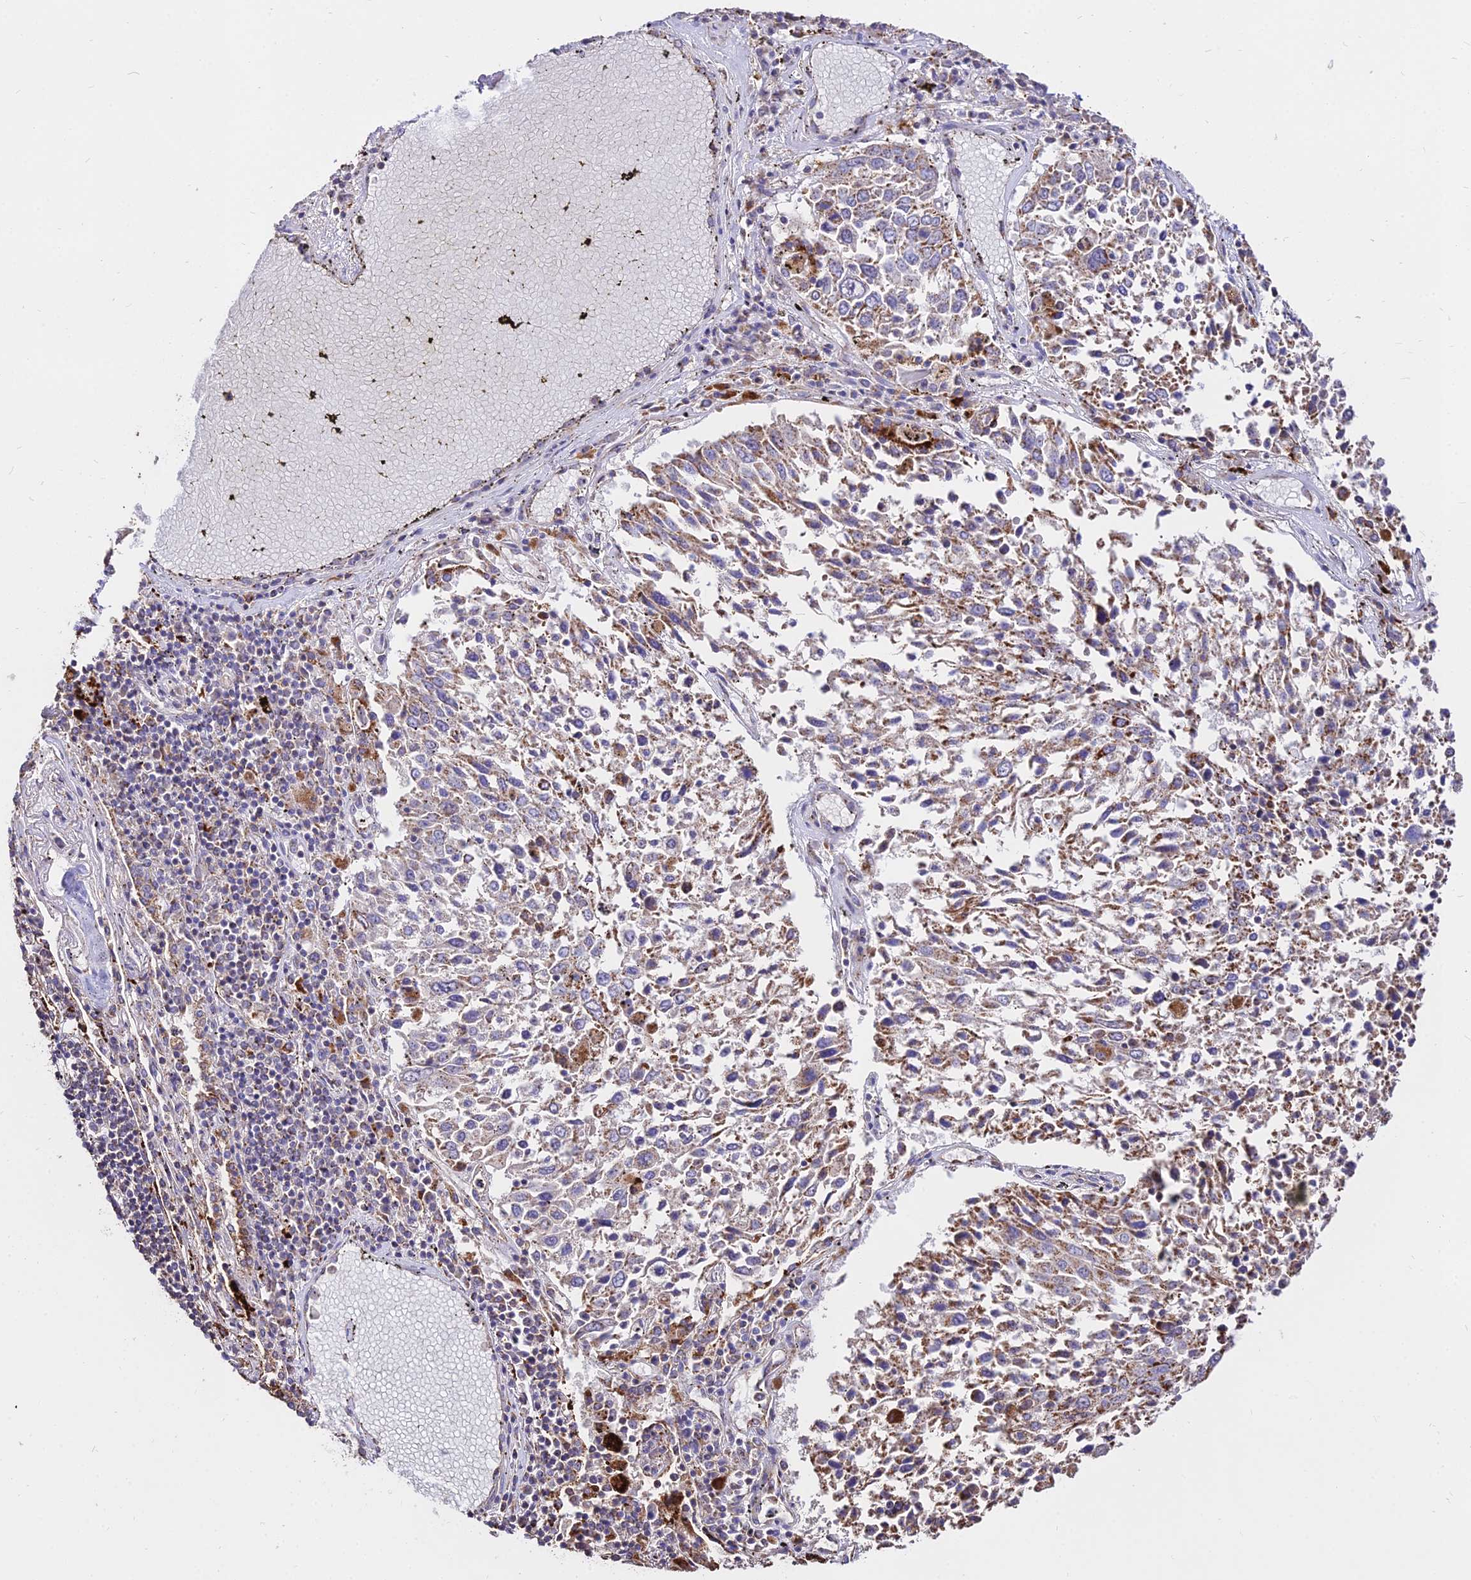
{"staining": {"intensity": "moderate", "quantity": "<25%", "location": "cytoplasmic/membranous"}, "tissue": "lung cancer", "cell_type": "Tumor cells", "image_type": "cancer", "snomed": [{"axis": "morphology", "description": "Squamous cell carcinoma, NOS"}, {"axis": "topography", "description": "Lung"}], "caption": "Protein analysis of squamous cell carcinoma (lung) tissue shows moderate cytoplasmic/membranous staining in about <25% of tumor cells.", "gene": "PNLIPRP3", "patient": {"sex": "male", "age": 65}}